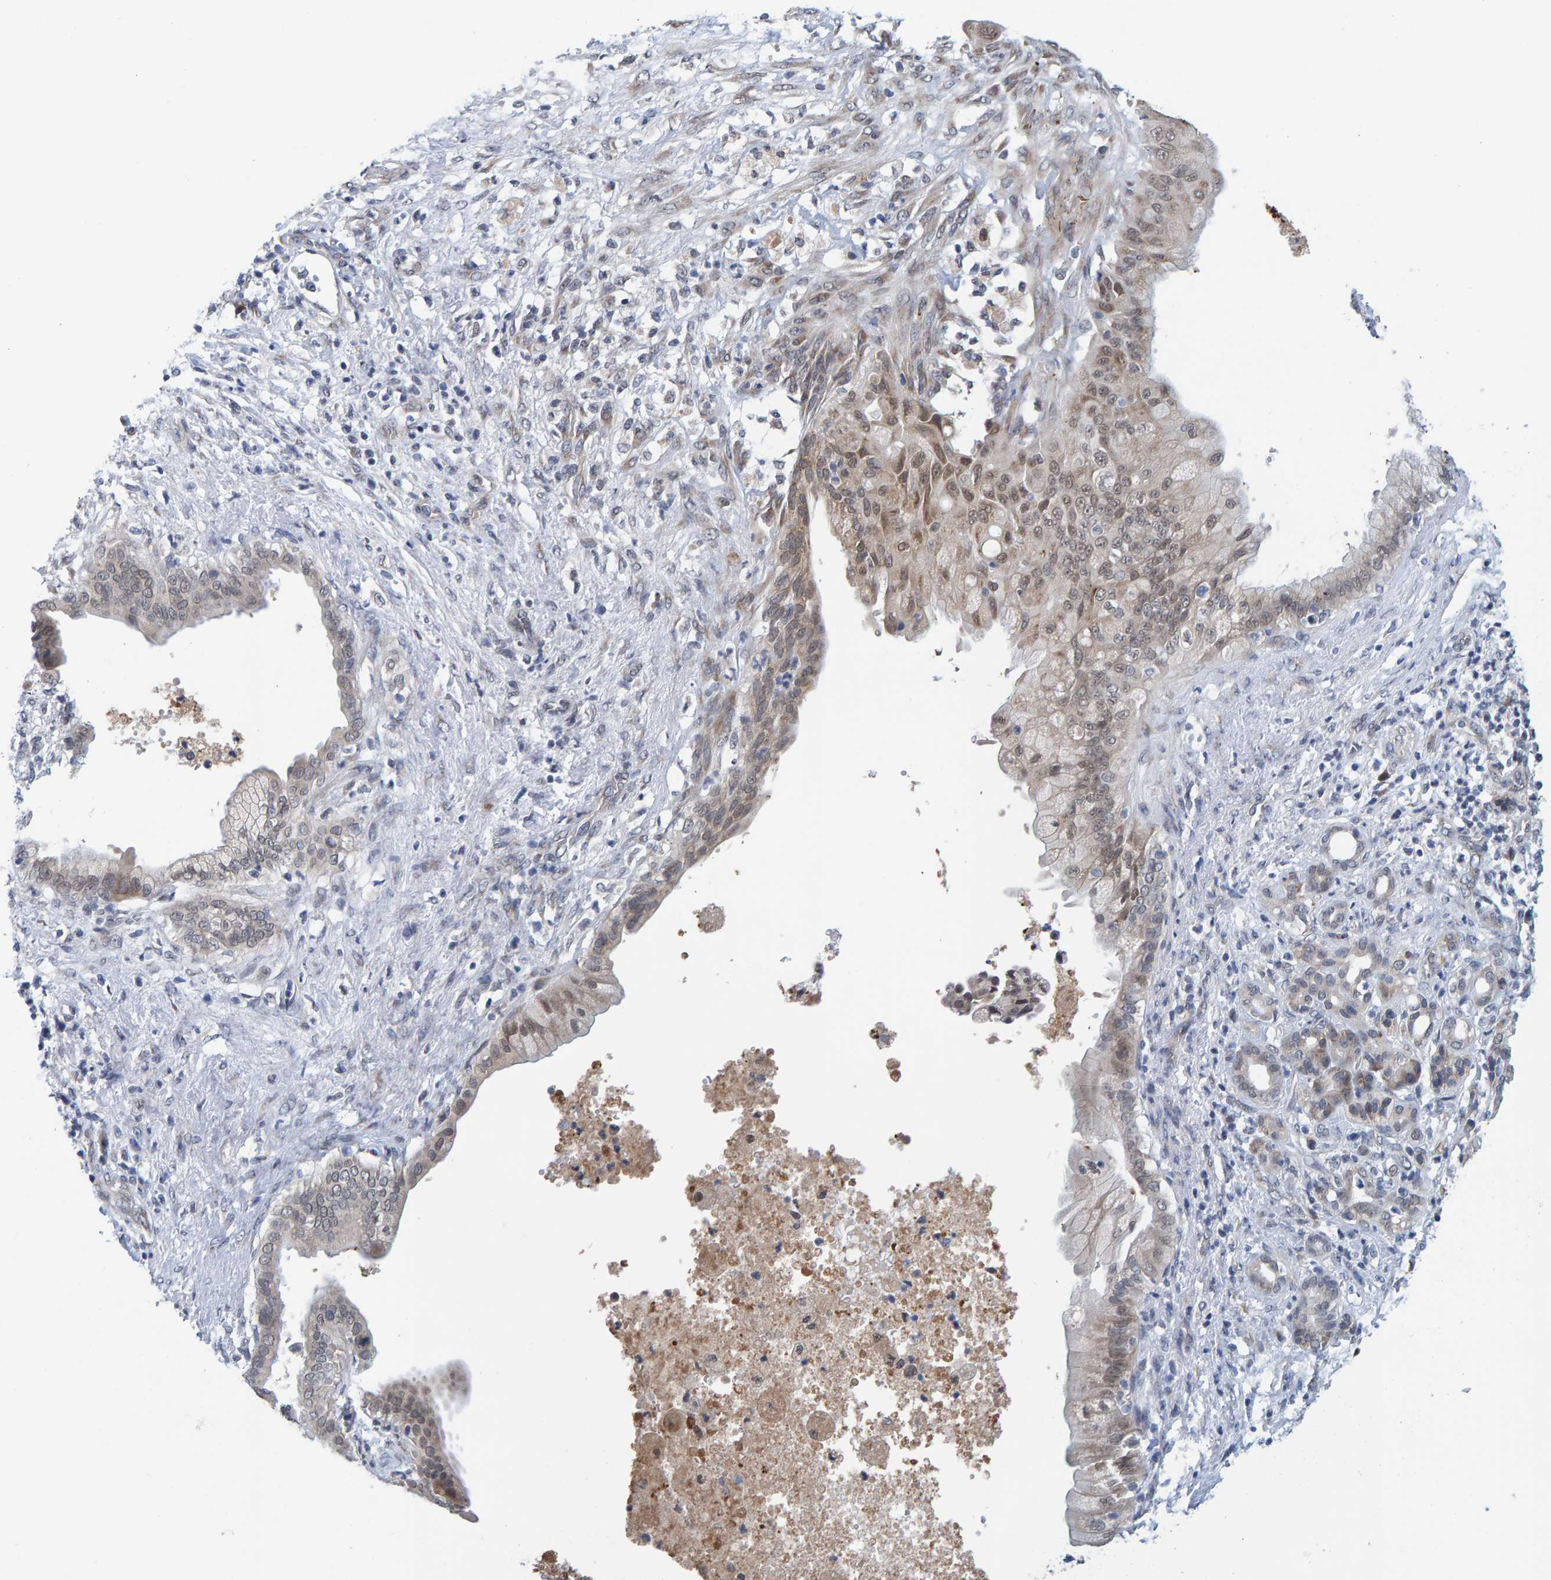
{"staining": {"intensity": "weak", "quantity": "25%-75%", "location": "cytoplasmic/membranous,nuclear"}, "tissue": "pancreatic cancer", "cell_type": "Tumor cells", "image_type": "cancer", "snomed": [{"axis": "morphology", "description": "Adenocarcinoma, NOS"}, {"axis": "topography", "description": "Pancreas"}], "caption": "Tumor cells exhibit low levels of weak cytoplasmic/membranous and nuclear expression in approximately 25%-75% of cells in adenocarcinoma (pancreatic).", "gene": "SCRN2", "patient": {"sex": "female", "age": 78}}